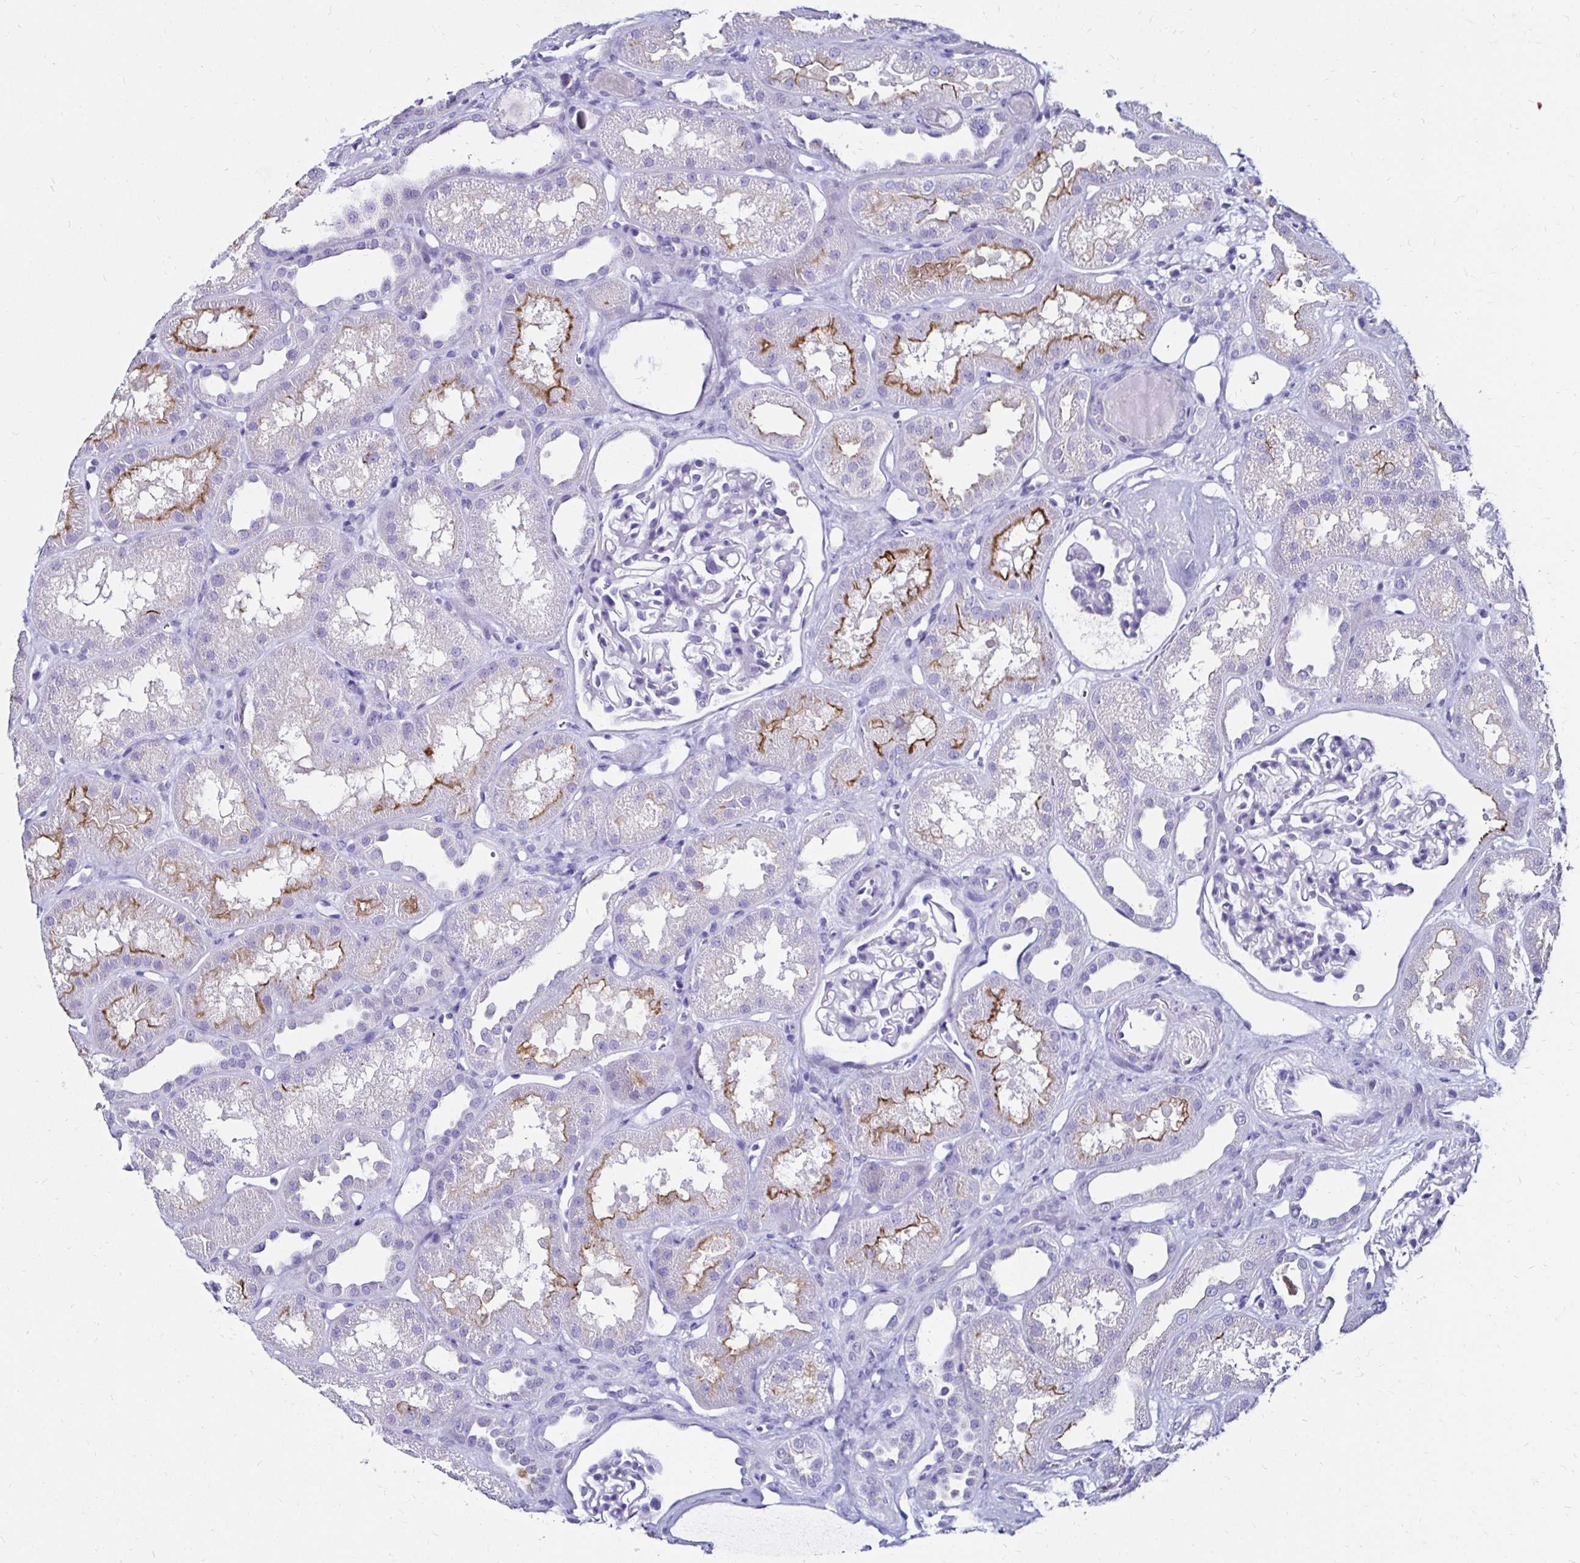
{"staining": {"intensity": "negative", "quantity": "none", "location": "none"}, "tissue": "kidney", "cell_type": "Cells in glomeruli", "image_type": "normal", "snomed": [{"axis": "morphology", "description": "Normal tissue, NOS"}, {"axis": "topography", "description": "Kidney"}], "caption": "Immunohistochemical staining of benign kidney displays no significant positivity in cells in glomeruli.", "gene": "KCNT1", "patient": {"sex": "male", "age": 61}}